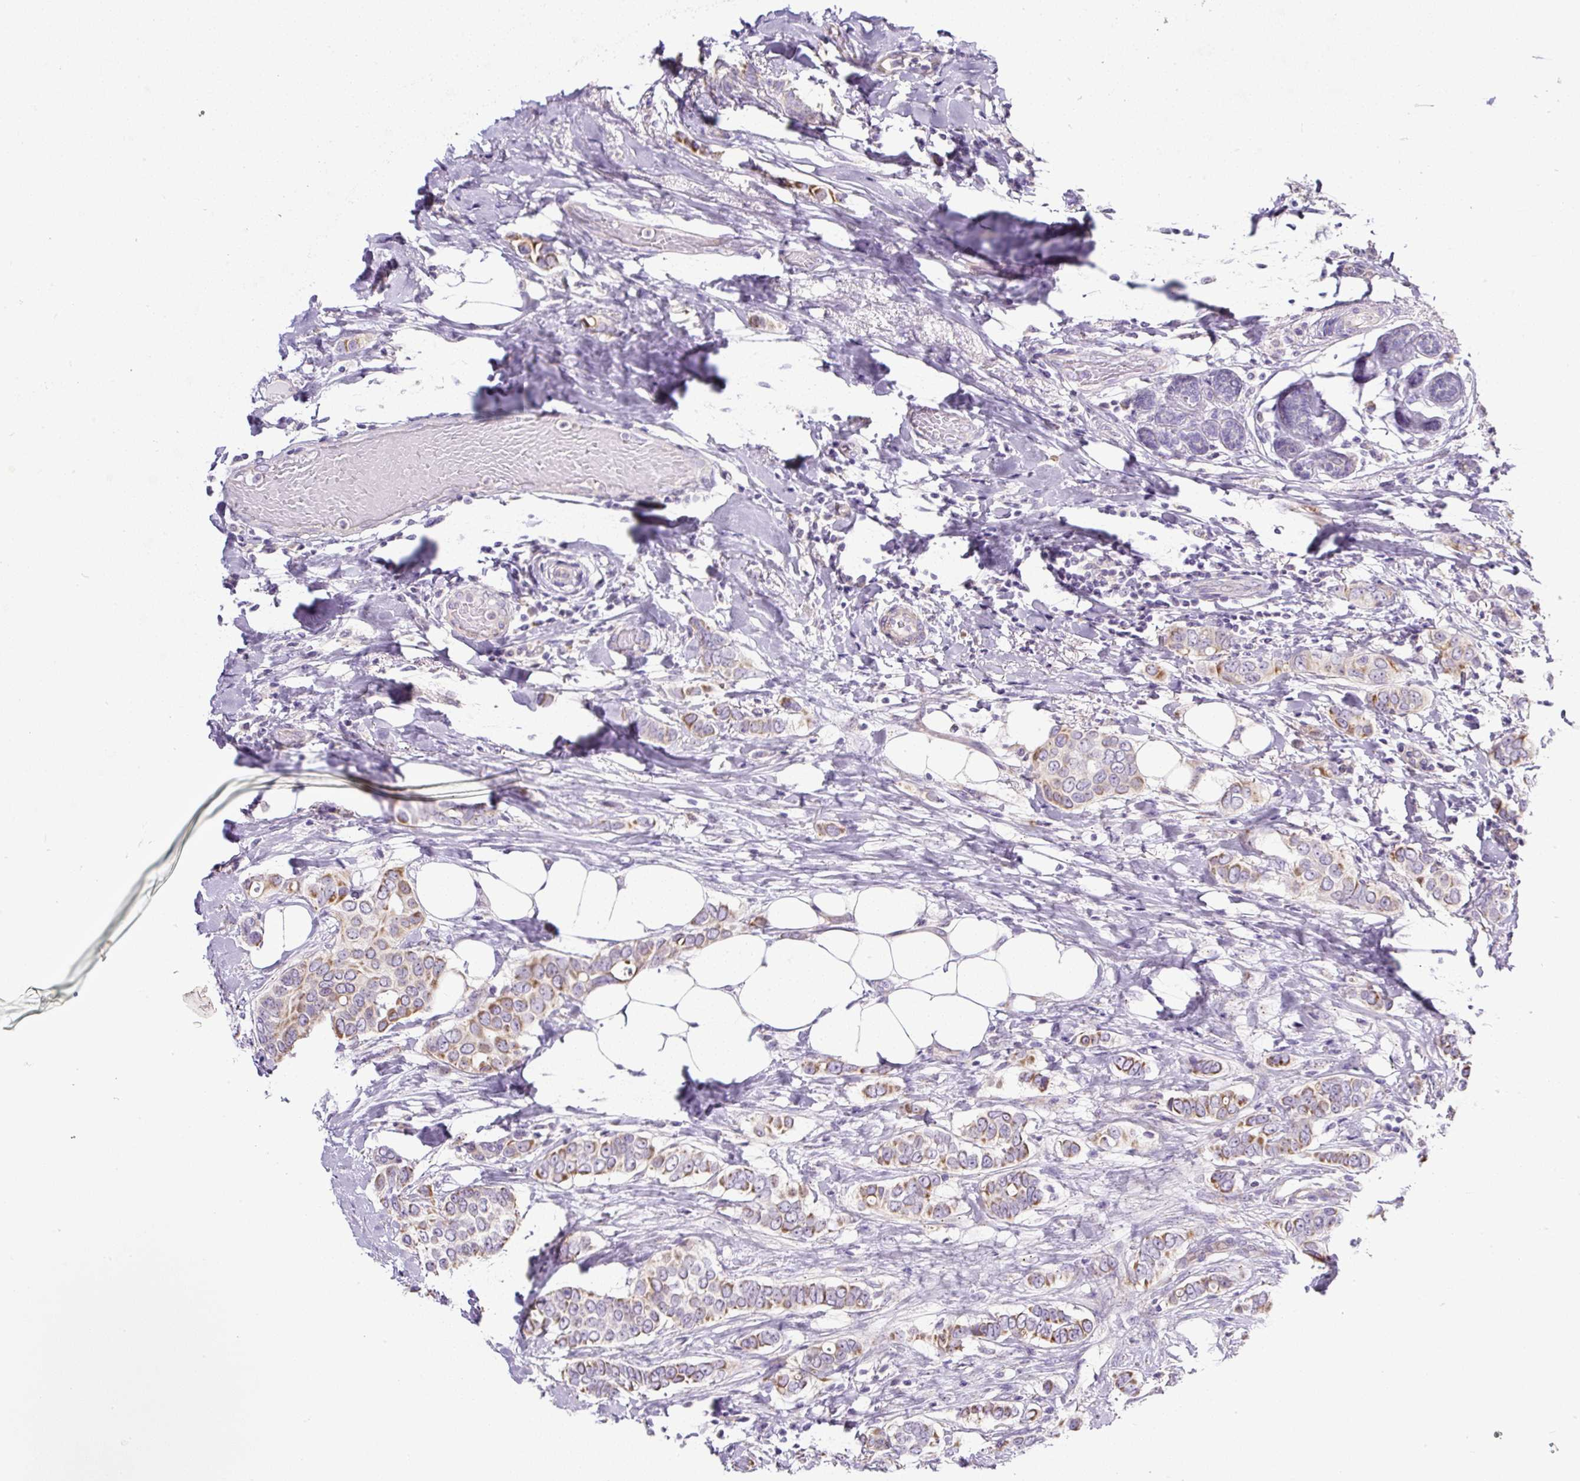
{"staining": {"intensity": "moderate", "quantity": "25%-75%", "location": "cytoplasmic/membranous"}, "tissue": "breast cancer", "cell_type": "Tumor cells", "image_type": "cancer", "snomed": [{"axis": "morphology", "description": "Lobular carcinoma"}, {"axis": "topography", "description": "Breast"}], "caption": "About 25%-75% of tumor cells in human breast cancer display moderate cytoplasmic/membranous protein positivity as visualized by brown immunohistochemical staining.", "gene": "HPS4", "patient": {"sex": "female", "age": 51}}